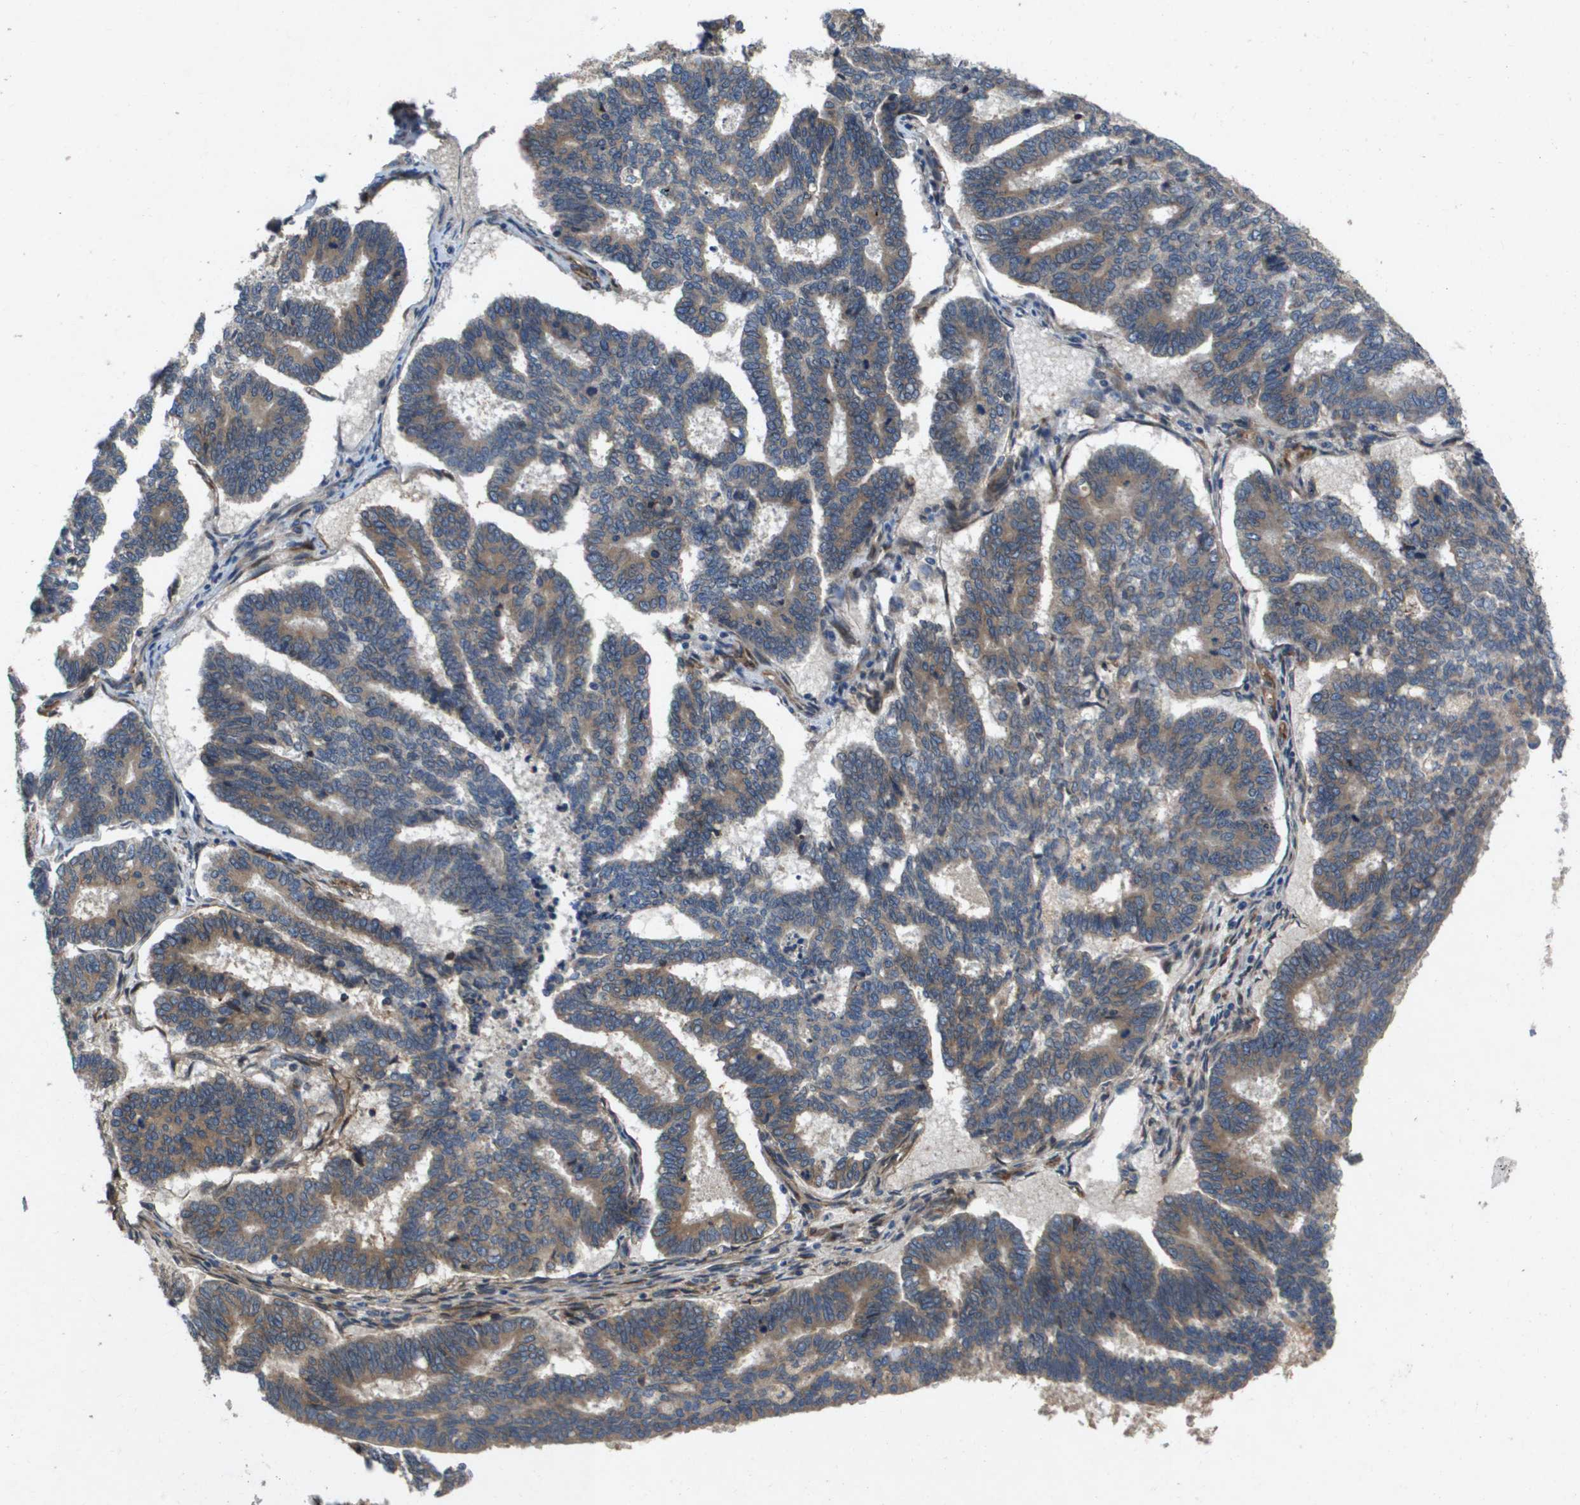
{"staining": {"intensity": "weak", "quantity": "25%-75%", "location": "cytoplasmic/membranous"}, "tissue": "endometrial cancer", "cell_type": "Tumor cells", "image_type": "cancer", "snomed": [{"axis": "morphology", "description": "Adenocarcinoma, NOS"}, {"axis": "topography", "description": "Endometrium"}], "caption": "A brown stain shows weak cytoplasmic/membranous positivity of a protein in endometrial cancer (adenocarcinoma) tumor cells.", "gene": "ENTPD2", "patient": {"sex": "female", "age": 70}}